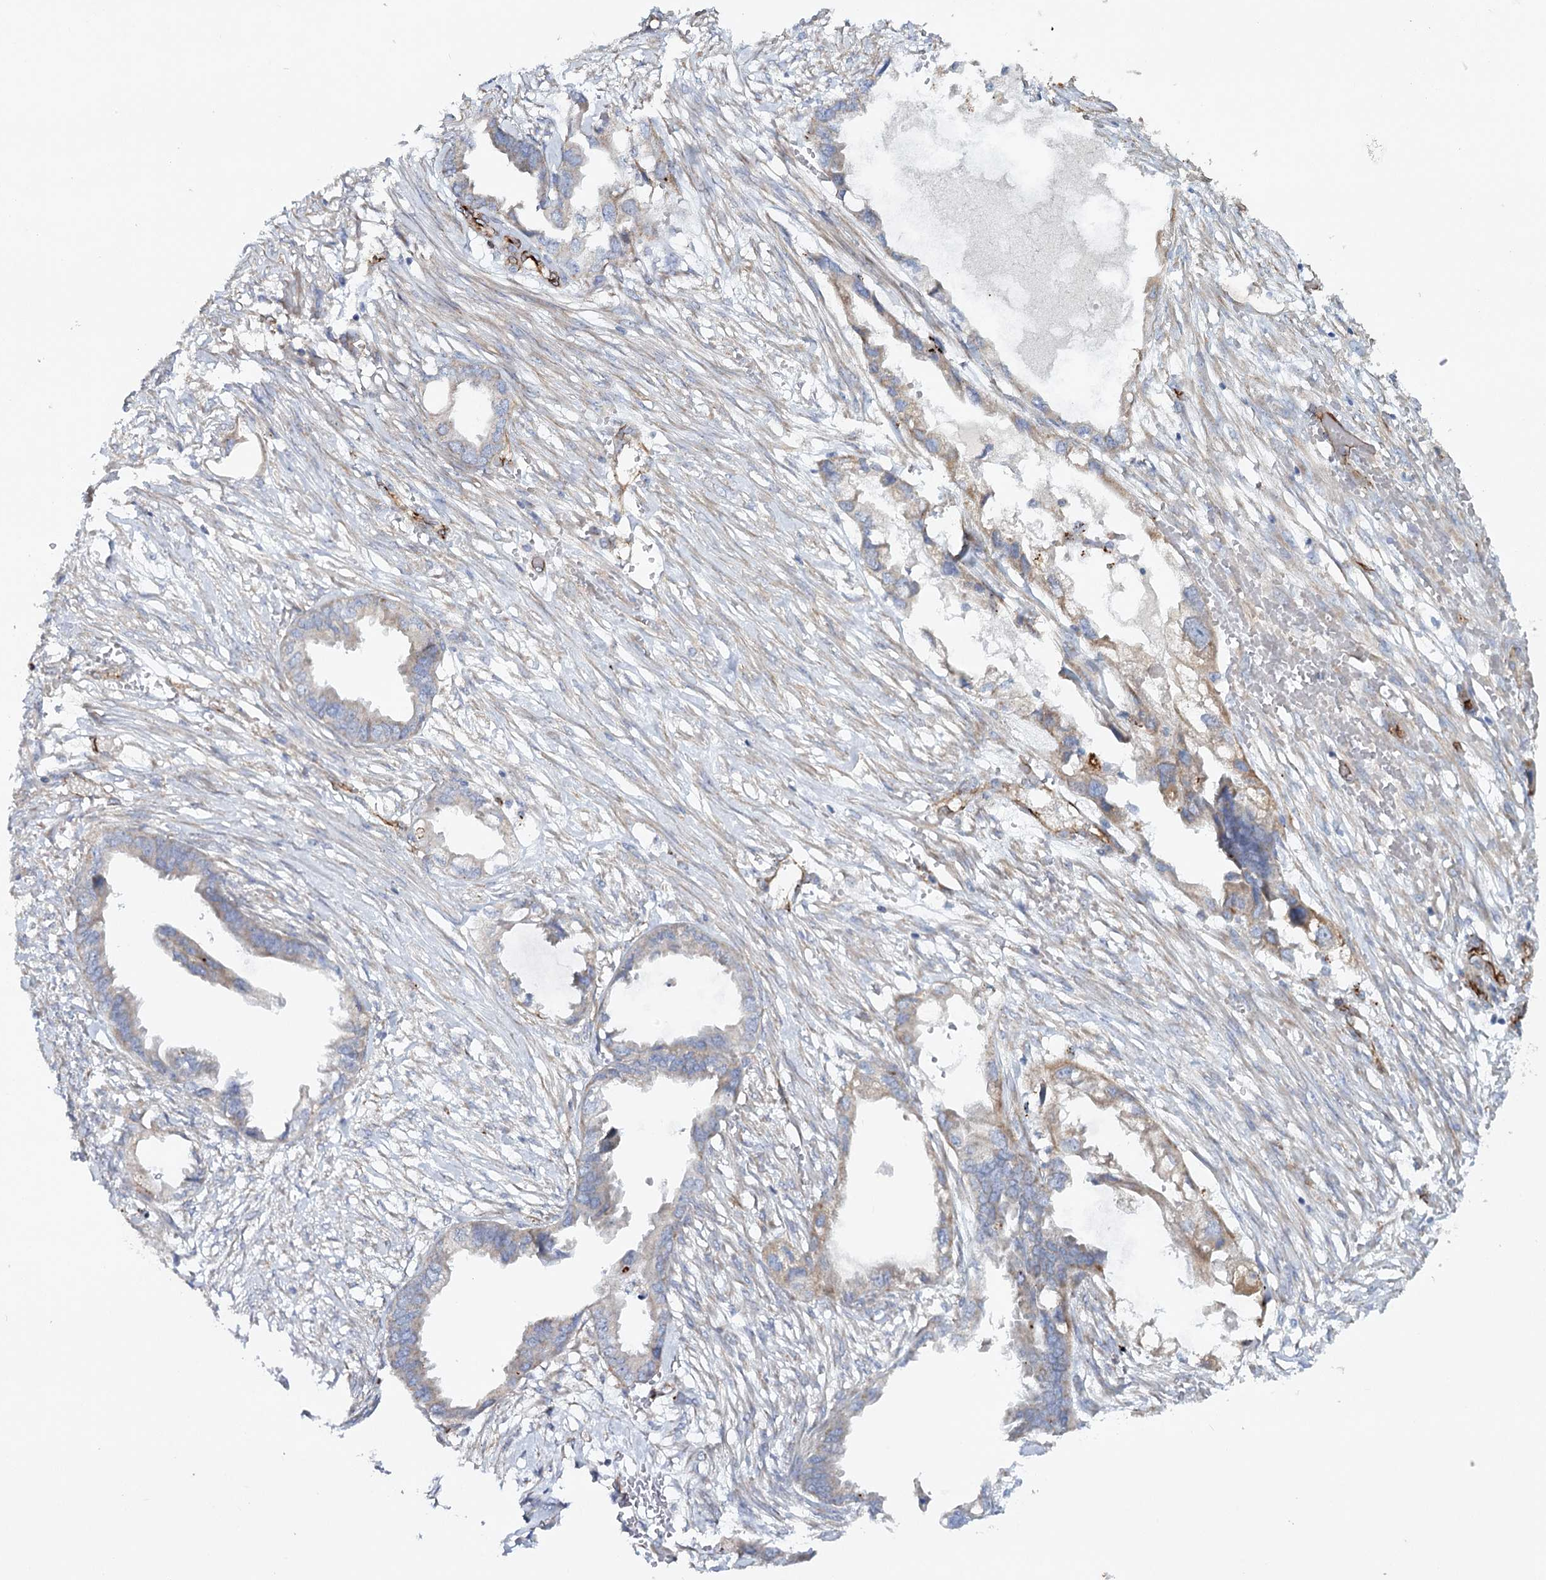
{"staining": {"intensity": "weak", "quantity": "25%-75%", "location": "cytoplasmic/membranous"}, "tissue": "endometrial cancer", "cell_type": "Tumor cells", "image_type": "cancer", "snomed": [{"axis": "morphology", "description": "Adenocarcinoma, NOS"}, {"axis": "morphology", "description": "Adenocarcinoma, metastatic, NOS"}, {"axis": "topography", "description": "Adipose tissue"}, {"axis": "topography", "description": "Endometrium"}], "caption": "Immunohistochemistry (IHC) micrograph of human metastatic adenocarcinoma (endometrial) stained for a protein (brown), which demonstrates low levels of weak cytoplasmic/membranous positivity in approximately 25%-75% of tumor cells.", "gene": "TMEM164", "patient": {"sex": "female", "age": 67}}